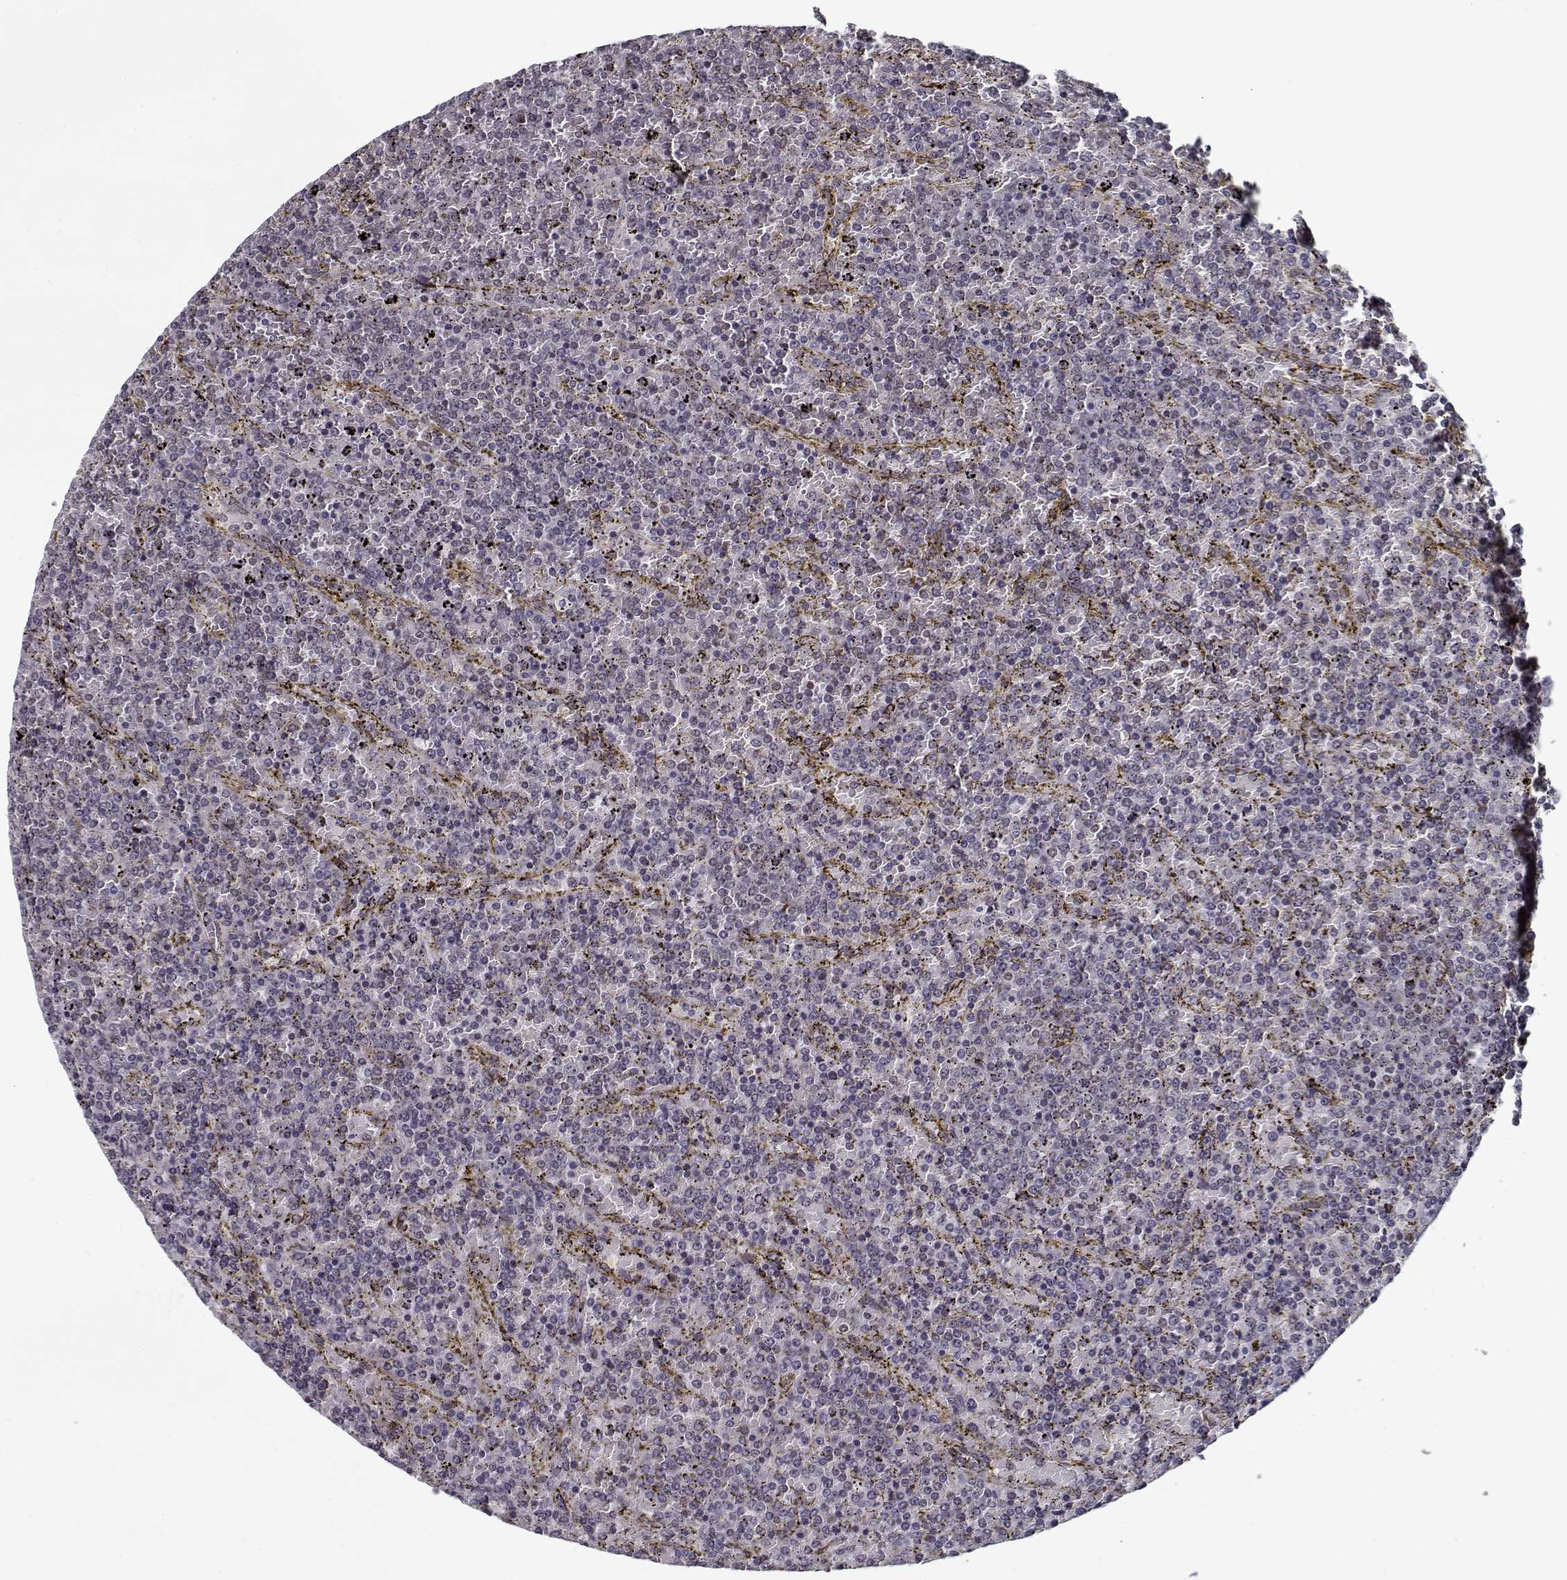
{"staining": {"intensity": "negative", "quantity": "none", "location": "none"}, "tissue": "lymphoma", "cell_type": "Tumor cells", "image_type": "cancer", "snomed": [{"axis": "morphology", "description": "Malignant lymphoma, non-Hodgkin's type, Low grade"}, {"axis": "topography", "description": "Spleen"}], "caption": "This is an immunohistochemistry (IHC) histopathology image of lymphoma. There is no expression in tumor cells.", "gene": "TESPA1", "patient": {"sex": "female", "age": 77}}